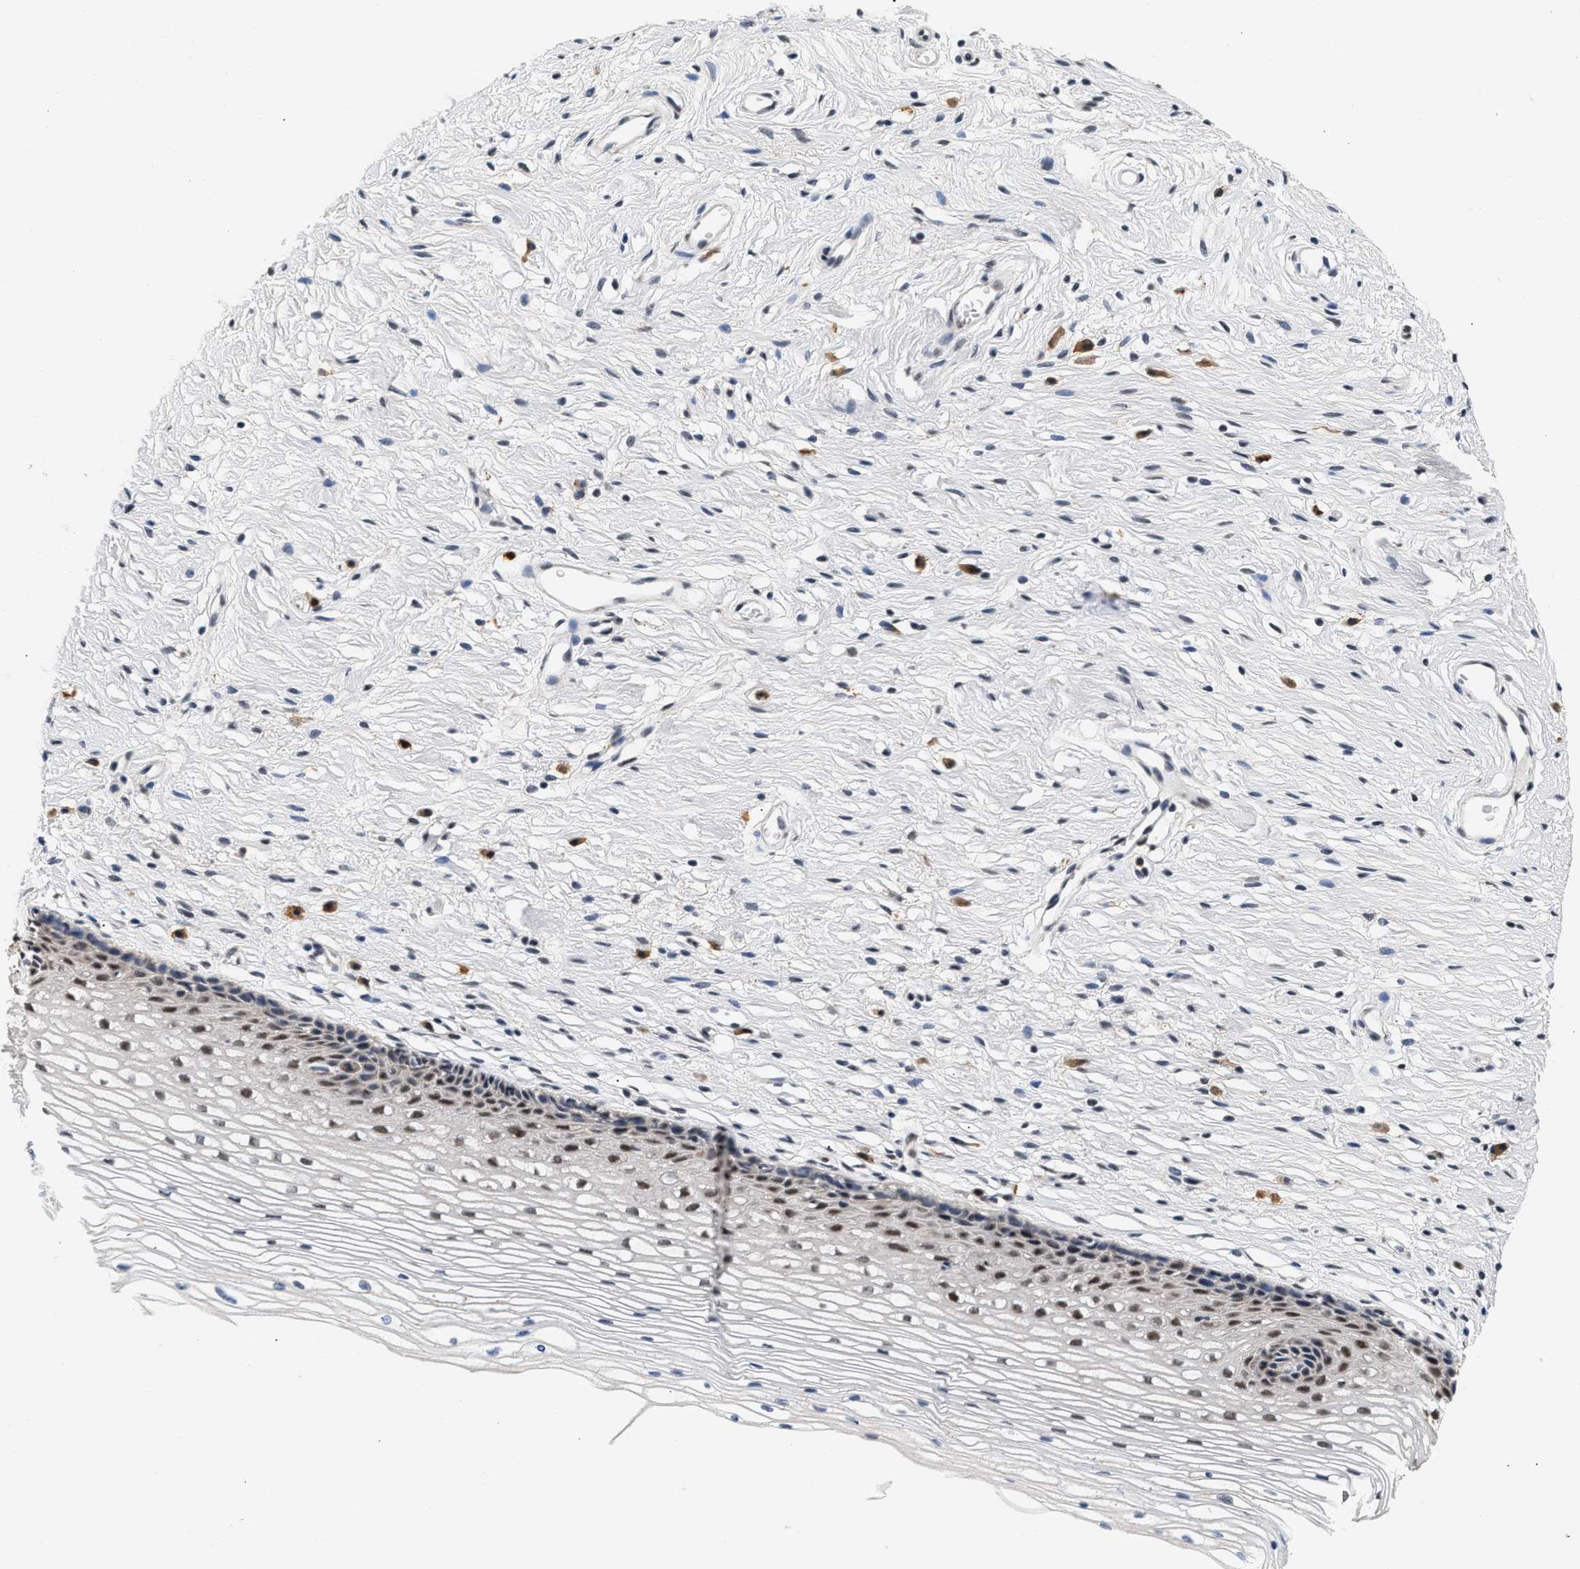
{"staining": {"intensity": "negative", "quantity": "none", "location": "none"}, "tissue": "cervix", "cell_type": "Glandular cells", "image_type": "normal", "snomed": [{"axis": "morphology", "description": "Normal tissue, NOS"}, {"axis": "topography", "description": "Cervix"}], "caption": "Human cervix stained for a protein using immunohistochemistry displays no positivity in glandular cells.", "gene": "THOC1", "patient": {"sex": "female", "age": 77}}